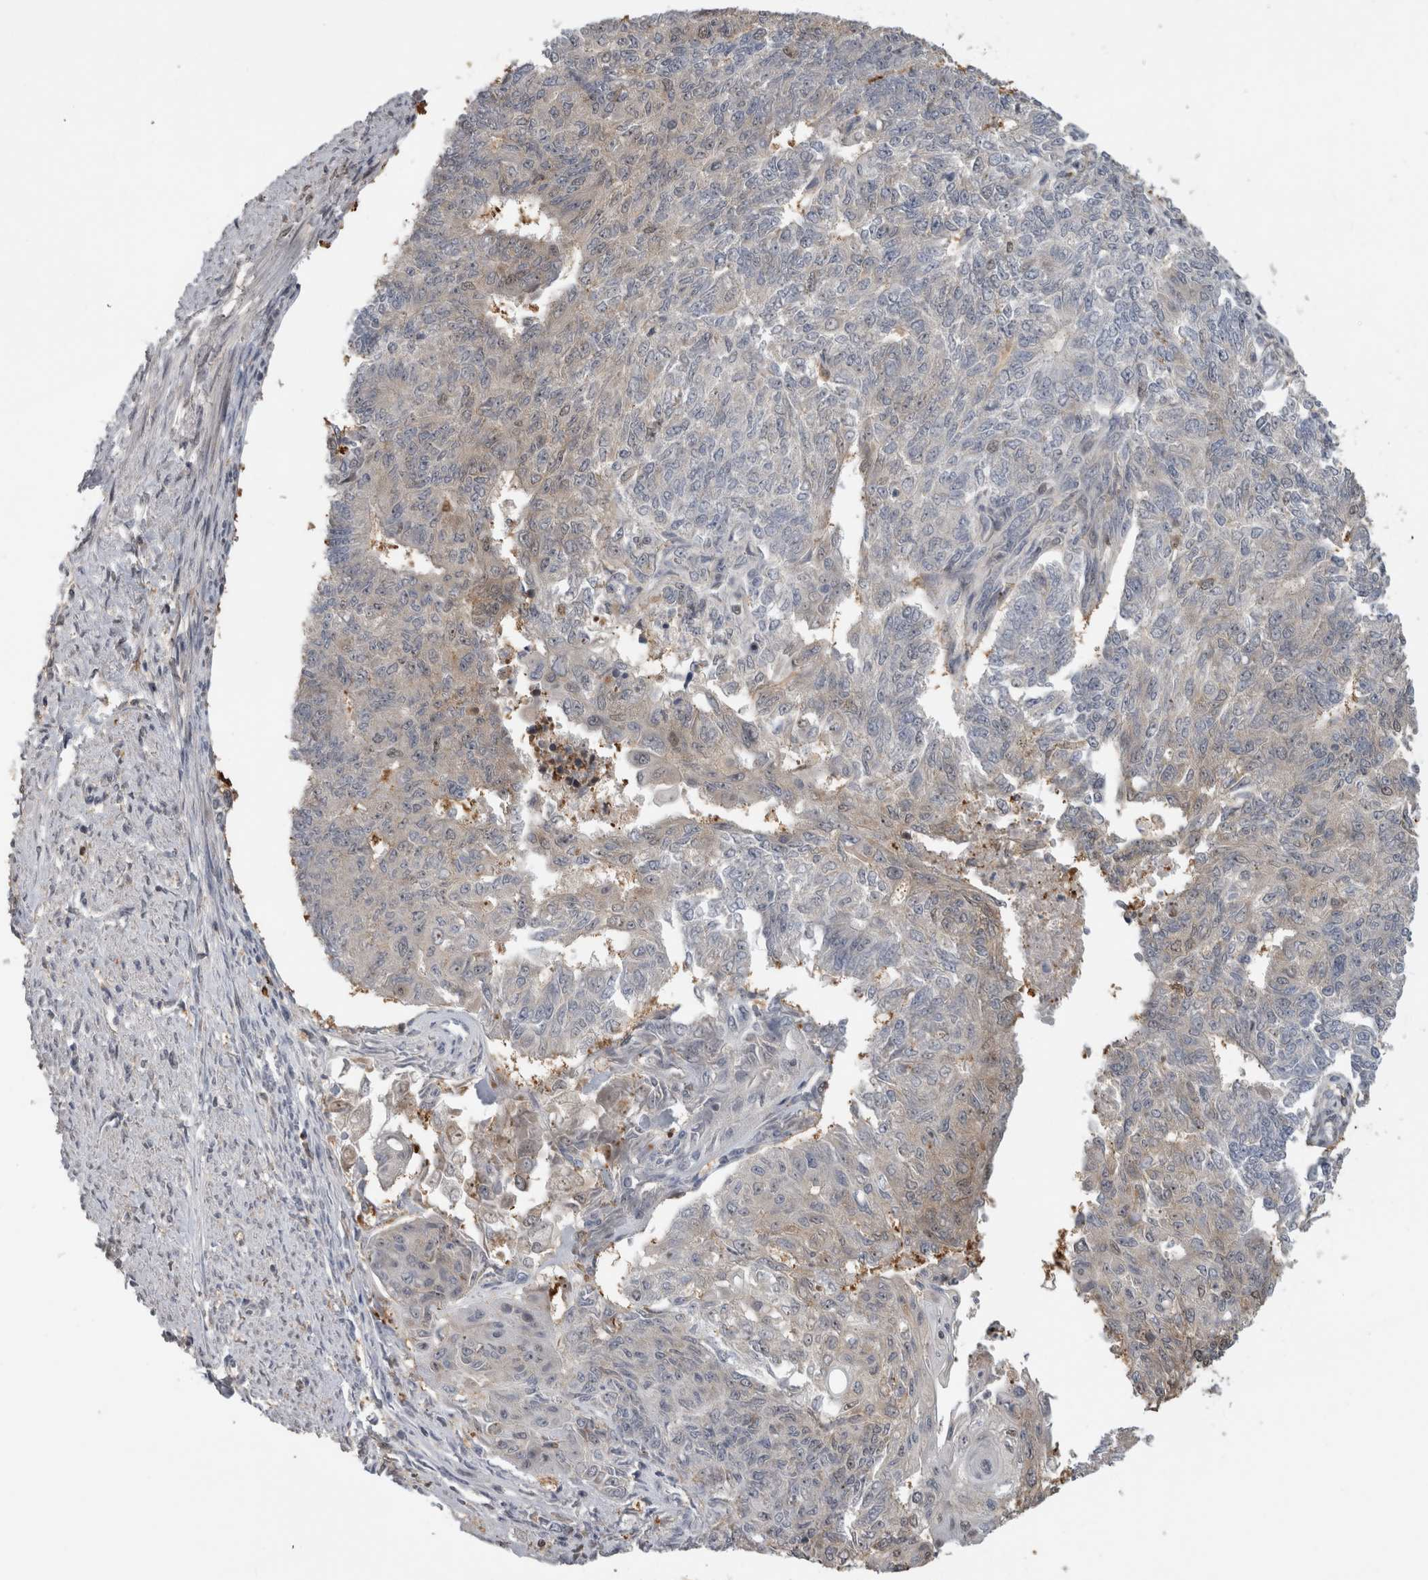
{"staining": {"intensity": "weak", "quantity": "<25%", "location": "cytoplasmic/membranous"}, "tissue": "endometrial cancer", "cell_type": "Tumor cells", "image_type": "cancer", "snomed": [{"axis": "morphology", "description": "Adenocarcinoma, NOS"}, {"axis": "topography", "description": "Endometrium"}], "caption": "DAB immunohistochemical staining of human endometrial cancer shows no significant positivity in tumor cells. (Immunohistochemistry, brightfield microscopy, high magnification).", "gene": "USH1G", "patient": {"sex": "female", "age": 32}}